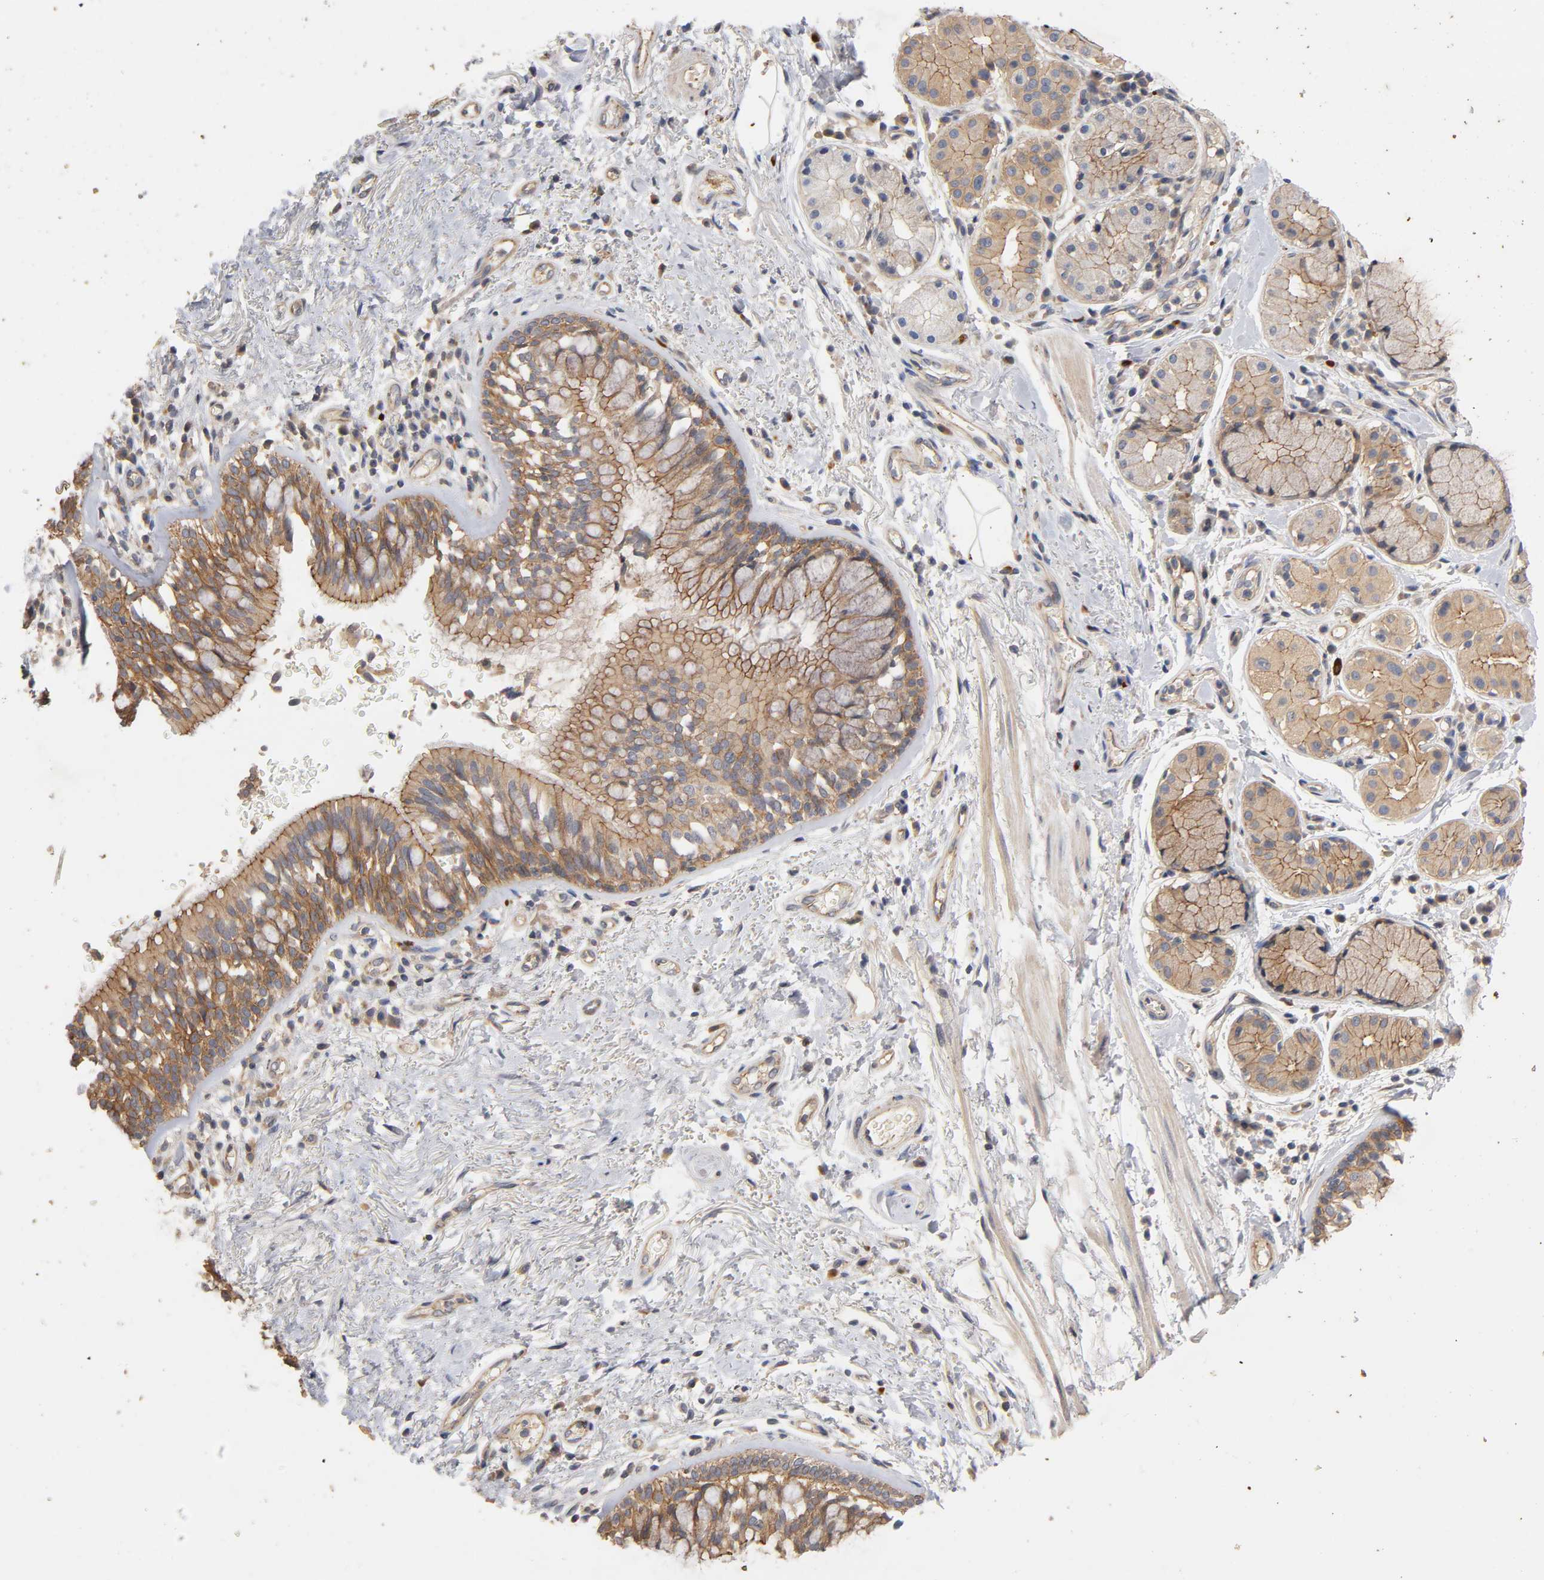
{"staining": {"intensity": "moderate", "quantity": ">75%", "location": "cytoplasmic/membranous"}, "tissue": "bronchus", "cell_type": "Respiratory epithelial cells", "image_type": "normal", "snomed": [{"axis": "morphology", "description": "Normal tissue, NOS"}, {"axis": "morphology", "description": "Adenocarcinoma, NOS"}, {"axis": "topography", "description": "Bronchus"}, {"axis": "topography", "description": "Lung"}], "caption": "Immunohistochemical staining of normal bronchus reveals >75% levels of moderate cytoplasmic/membranous protein staining in approximately >75% of respiratory epithelial cells.", "gene": "PDZD11", "patient": {"sex": "male", "age": 71}}